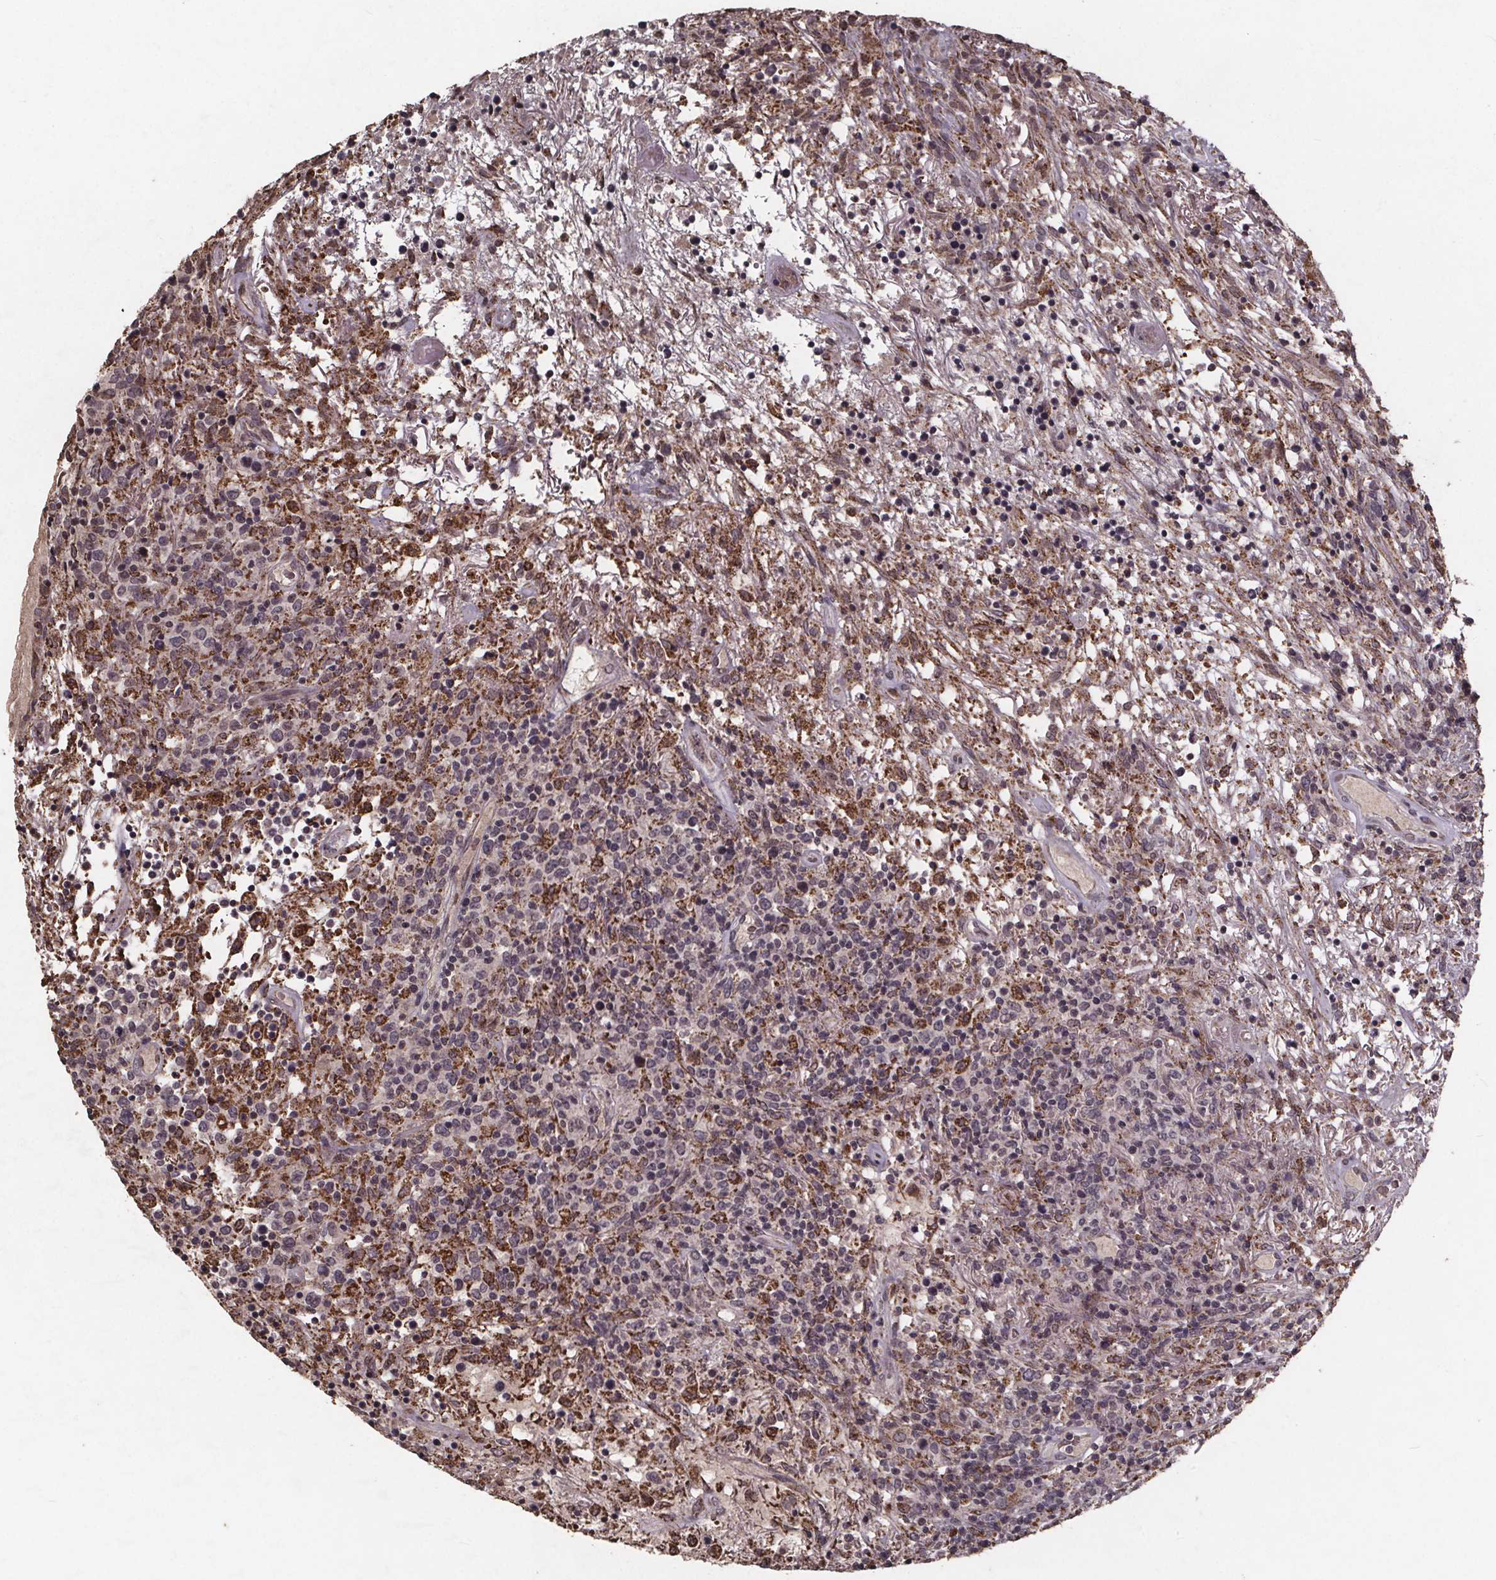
{"staining": {"intensity": "moderate", "quantity": "<25%", "location": "cytoplasmic/membranous"}, "tissue": "lymphoma", "cell_type": "Tumor cells", "image_type": "cancer", "snomed": [{"axis": "morphology", "description": "Malignant lymphoma, non-Hodgkin's type, High grade"}, {"axis": "topography", "description": "Lung"}], "caption": "Immunohistochemical staining of high-grade malignant lymphoma, non-Hodgkin's type demonstrates moderate cytoplasmic/membranous protein positivity in approximately <25% of tumor cells. Immunohistochemistry (ihc) stains the protein in brown and the nuclei are stained blue.", "gene": "GPX3", "patient": {"sex": "male", "age": 79}}